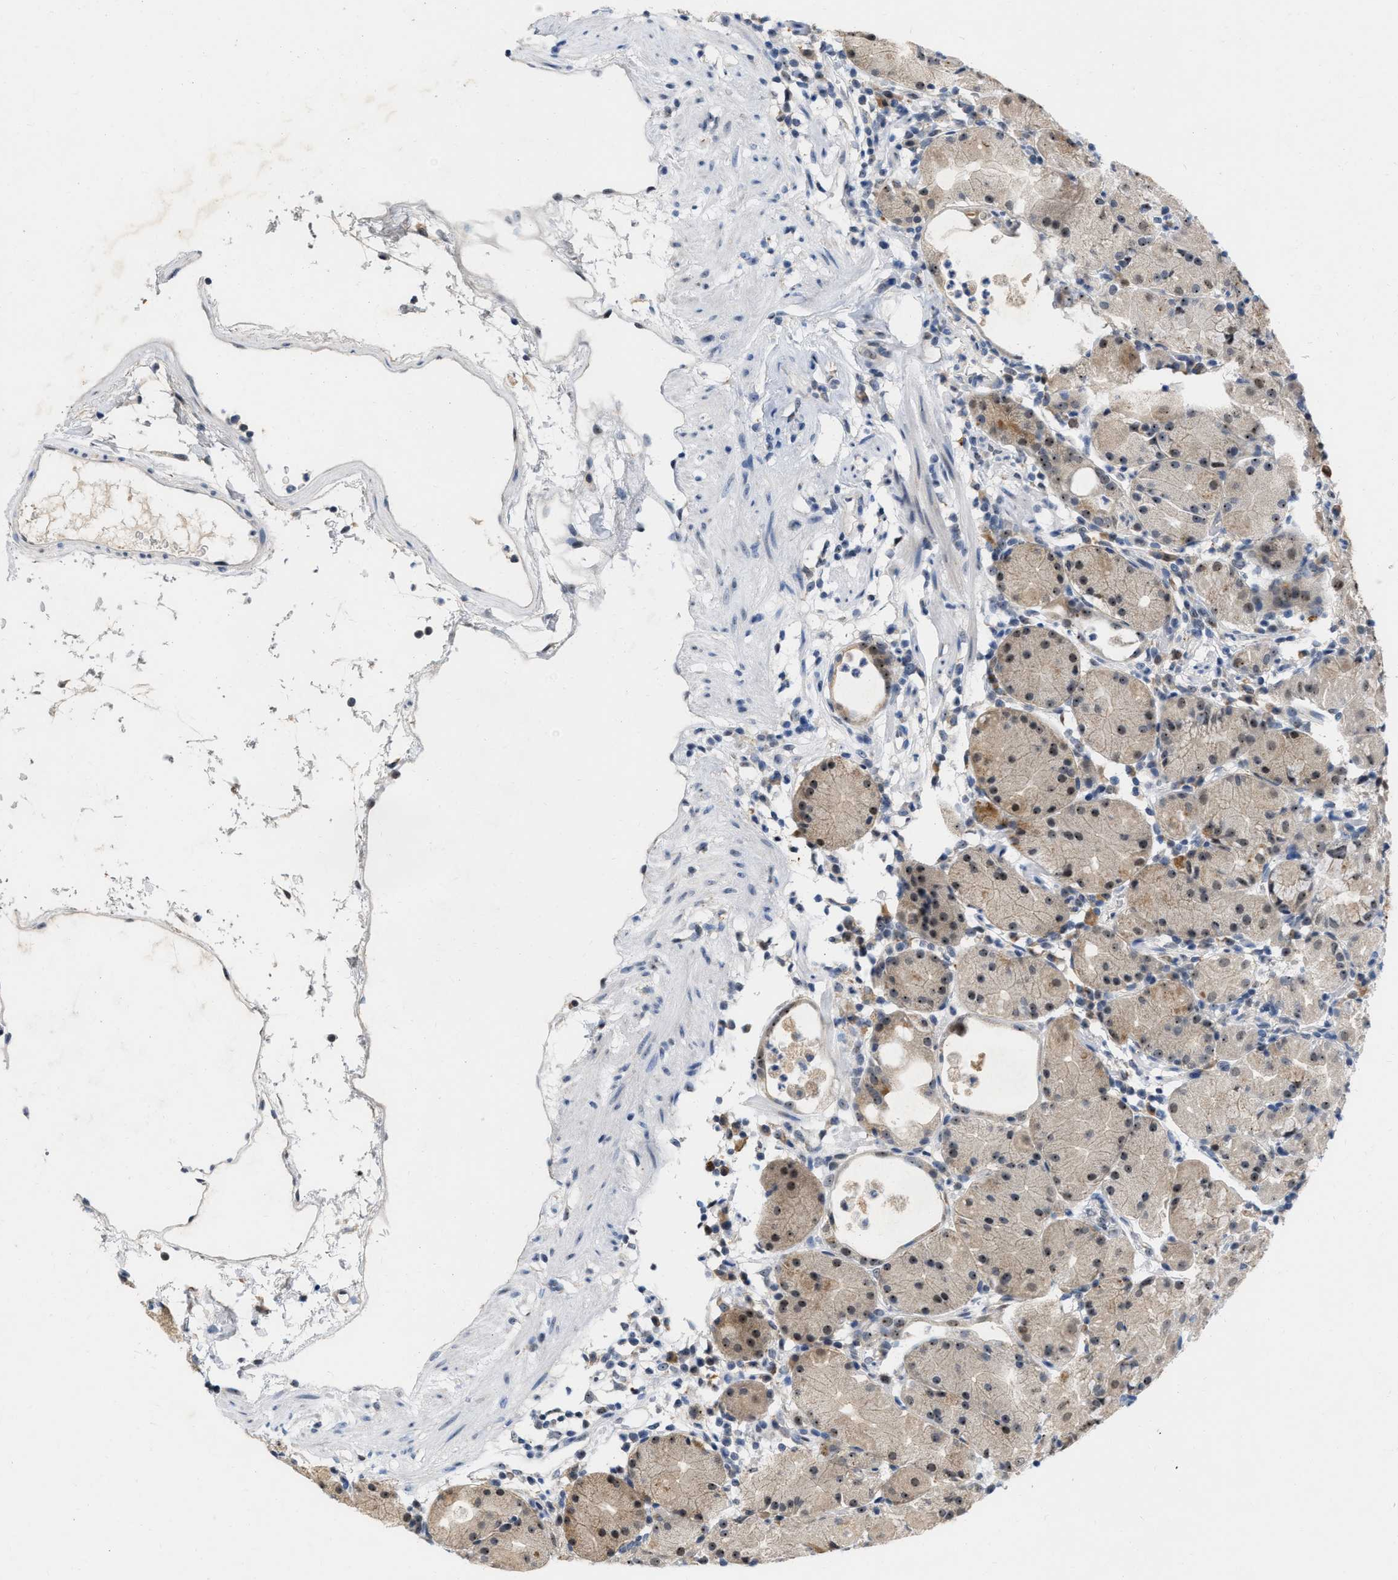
{"staining": {"intensity": "moderate", "quantity": "25%-75%", "location": "nuclear"}, "tissue": "stomach", "cell_type": "Glandular cells", "image_type": "normal", "snomed": [{"axis": "morphology", "description": "Normal tissue, NOS"}, {"axis": "topography", "description": "Stomach"}, {"axis": "topography", "description": "Stomach, lower"}], "caption": "Moderate nuclear expression is identified in approximately 25%-75% of glandular cells in normal stomach.", "gene": "ELAC2", "patient": {"sex": "female", "age": 75}}